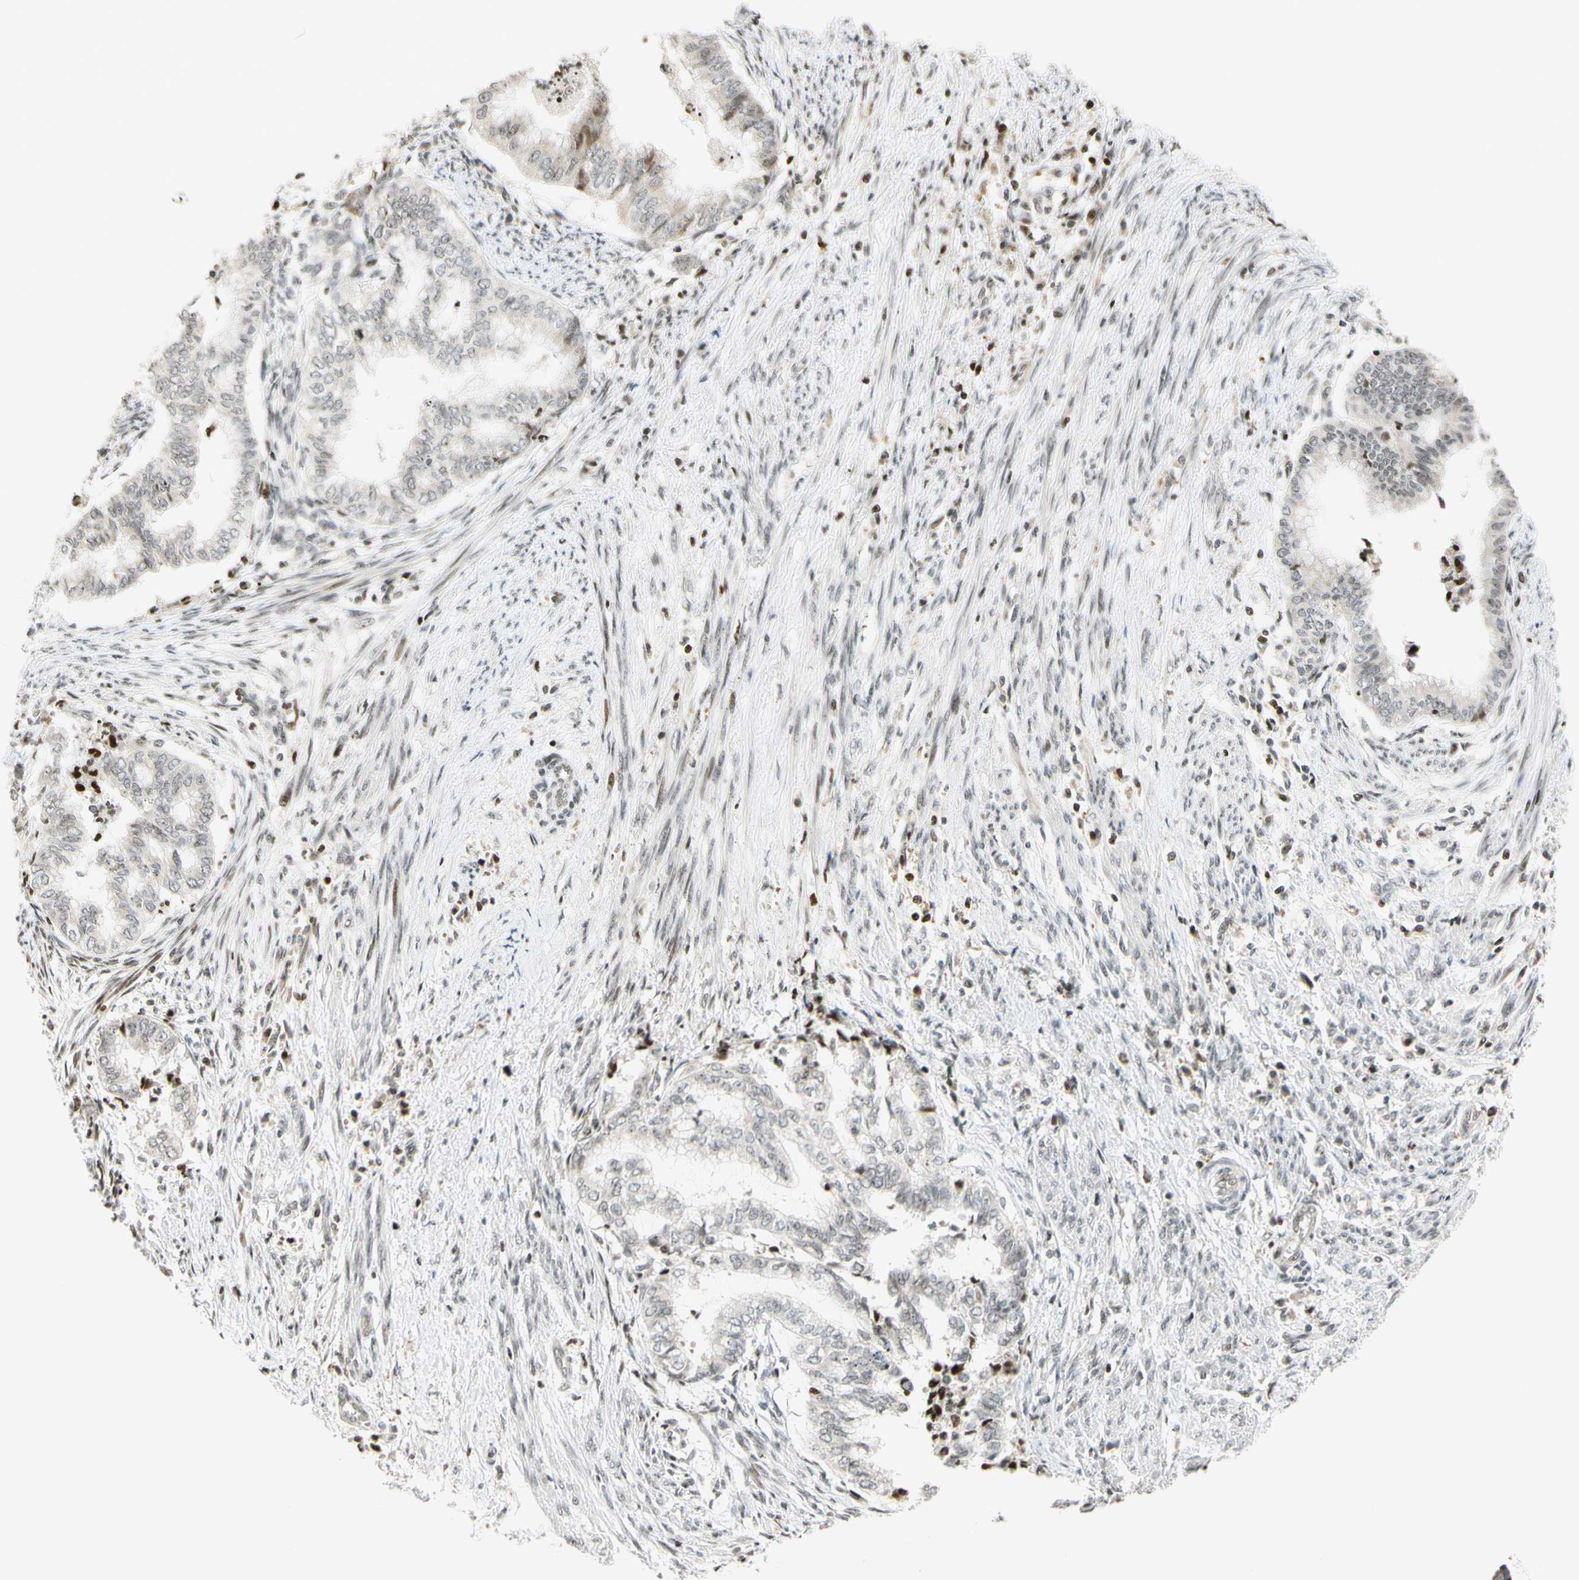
{"staining": {"intensity": "negative", "quantity": "none", "location": "none"}, "tissue": "endometrial cancer", "cell_type": "Tumor cells", "image_type": "cancer", "snomed": [{"axis": "morphology", "description": "Necrosis, NOS"}, {"axis": "morphology", "description": "Adenocarcinoma, NOS"}, {"axis": "topography", "description": "Endometrium"}], "caption": "Image shows no significant protein positivity in tumor cells of endometrial cancer. (DAB immunohistochemistry (IHC) visualized using brightfield microscopy, high magnification).", "gene": "CDK7", "patient": {"sex": "female", "age": 79}}